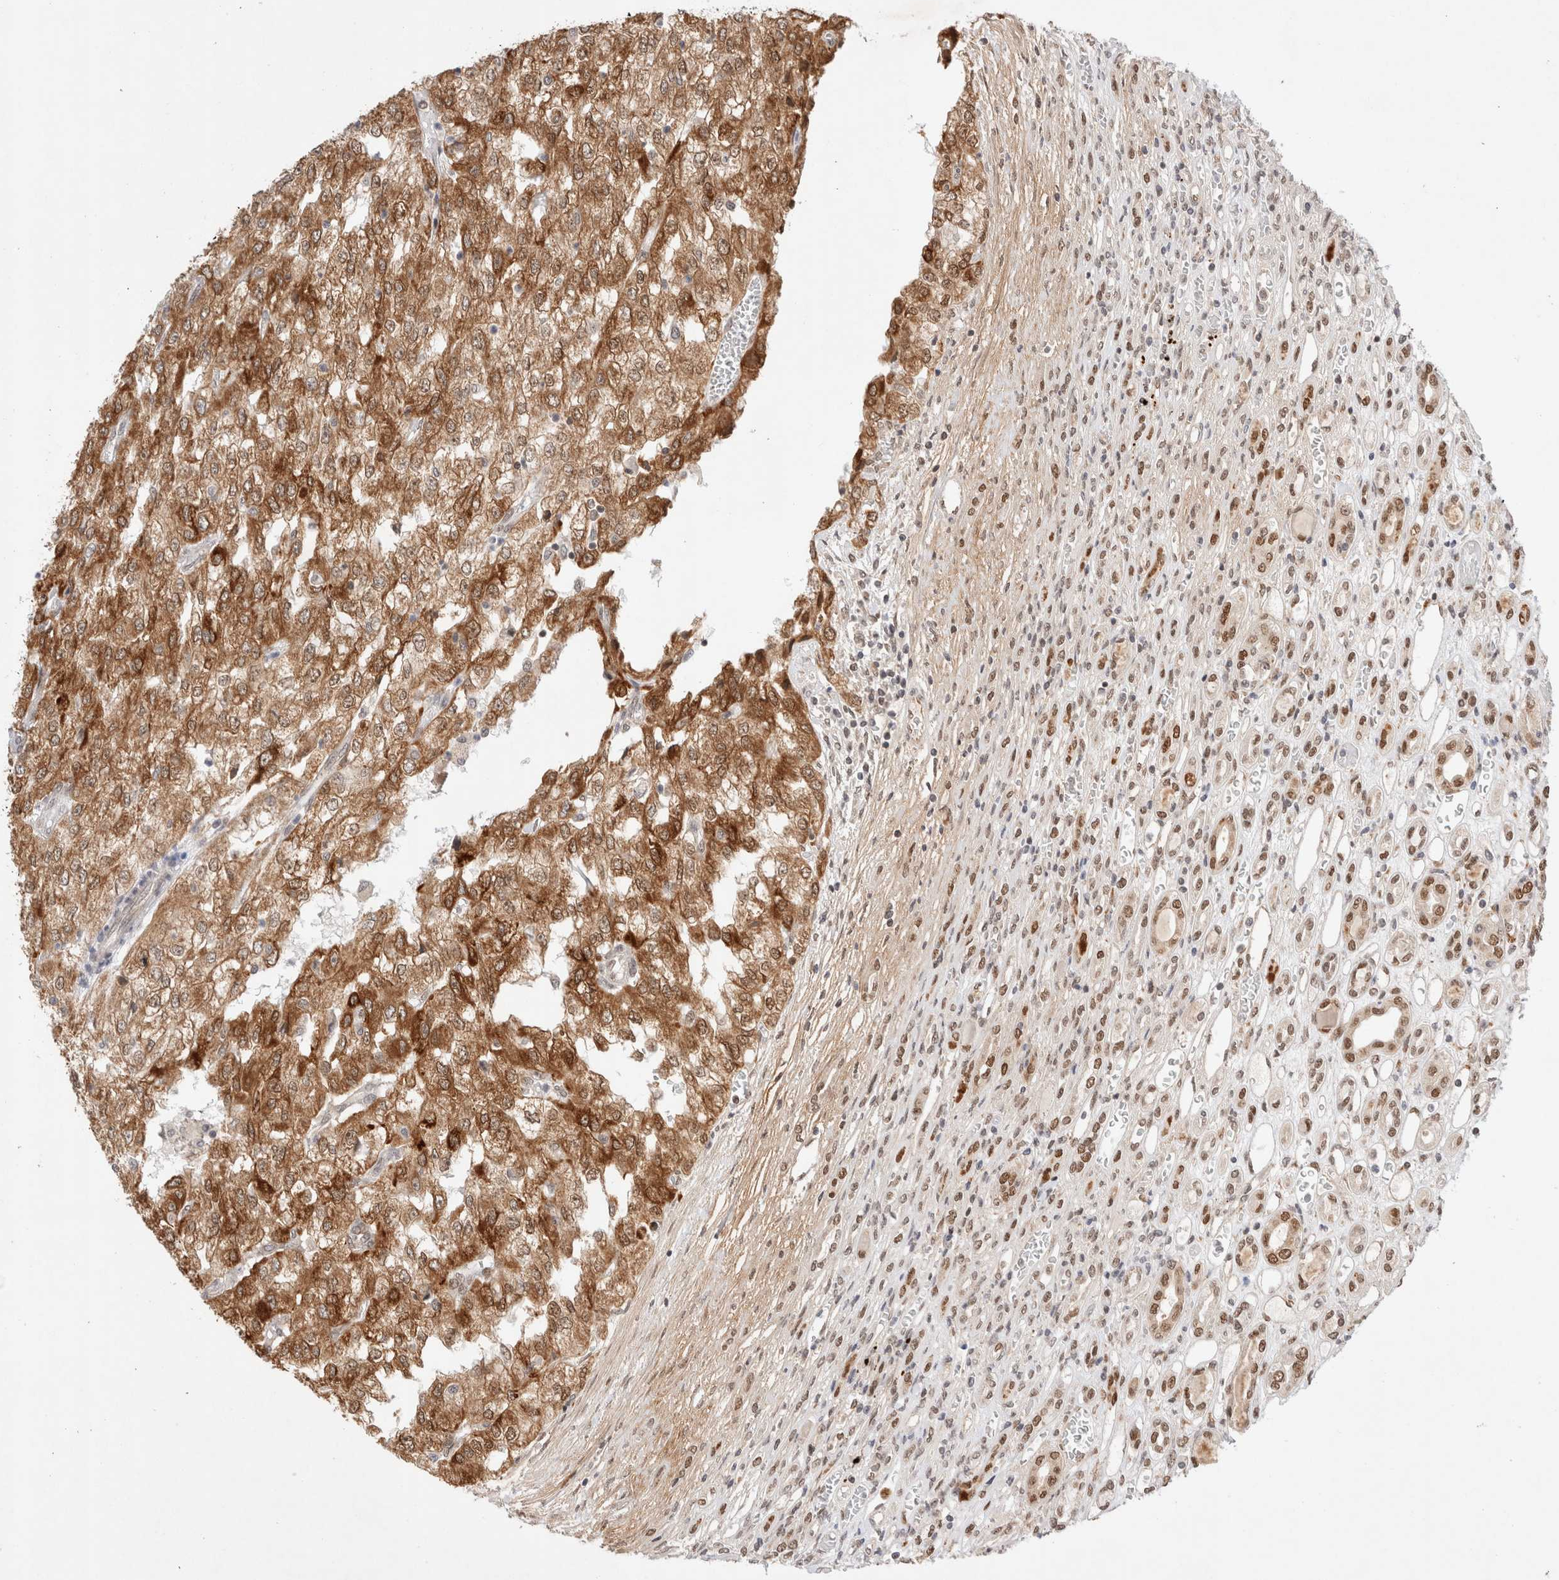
{"staining": {"intensity": "moderate", "quantity": ">75%", "location": "cytoplasmic/membranous"}, "tissue": "renal cancer", "cell_type": "Tumor cells", "image_type": "cancer", "snomed": [{"axis": "morphology", "description": "Adenocarcinoma, NOS"}, {"axis": "topography", "description": "Kidney"}], "caption": "An image of renal cancer stained for a protein reveals moderate cytoplasmic/membranous brown staining in tumor cells.", "gene": "GTF2I", "patient": {"sex": "female", "age": 54}}